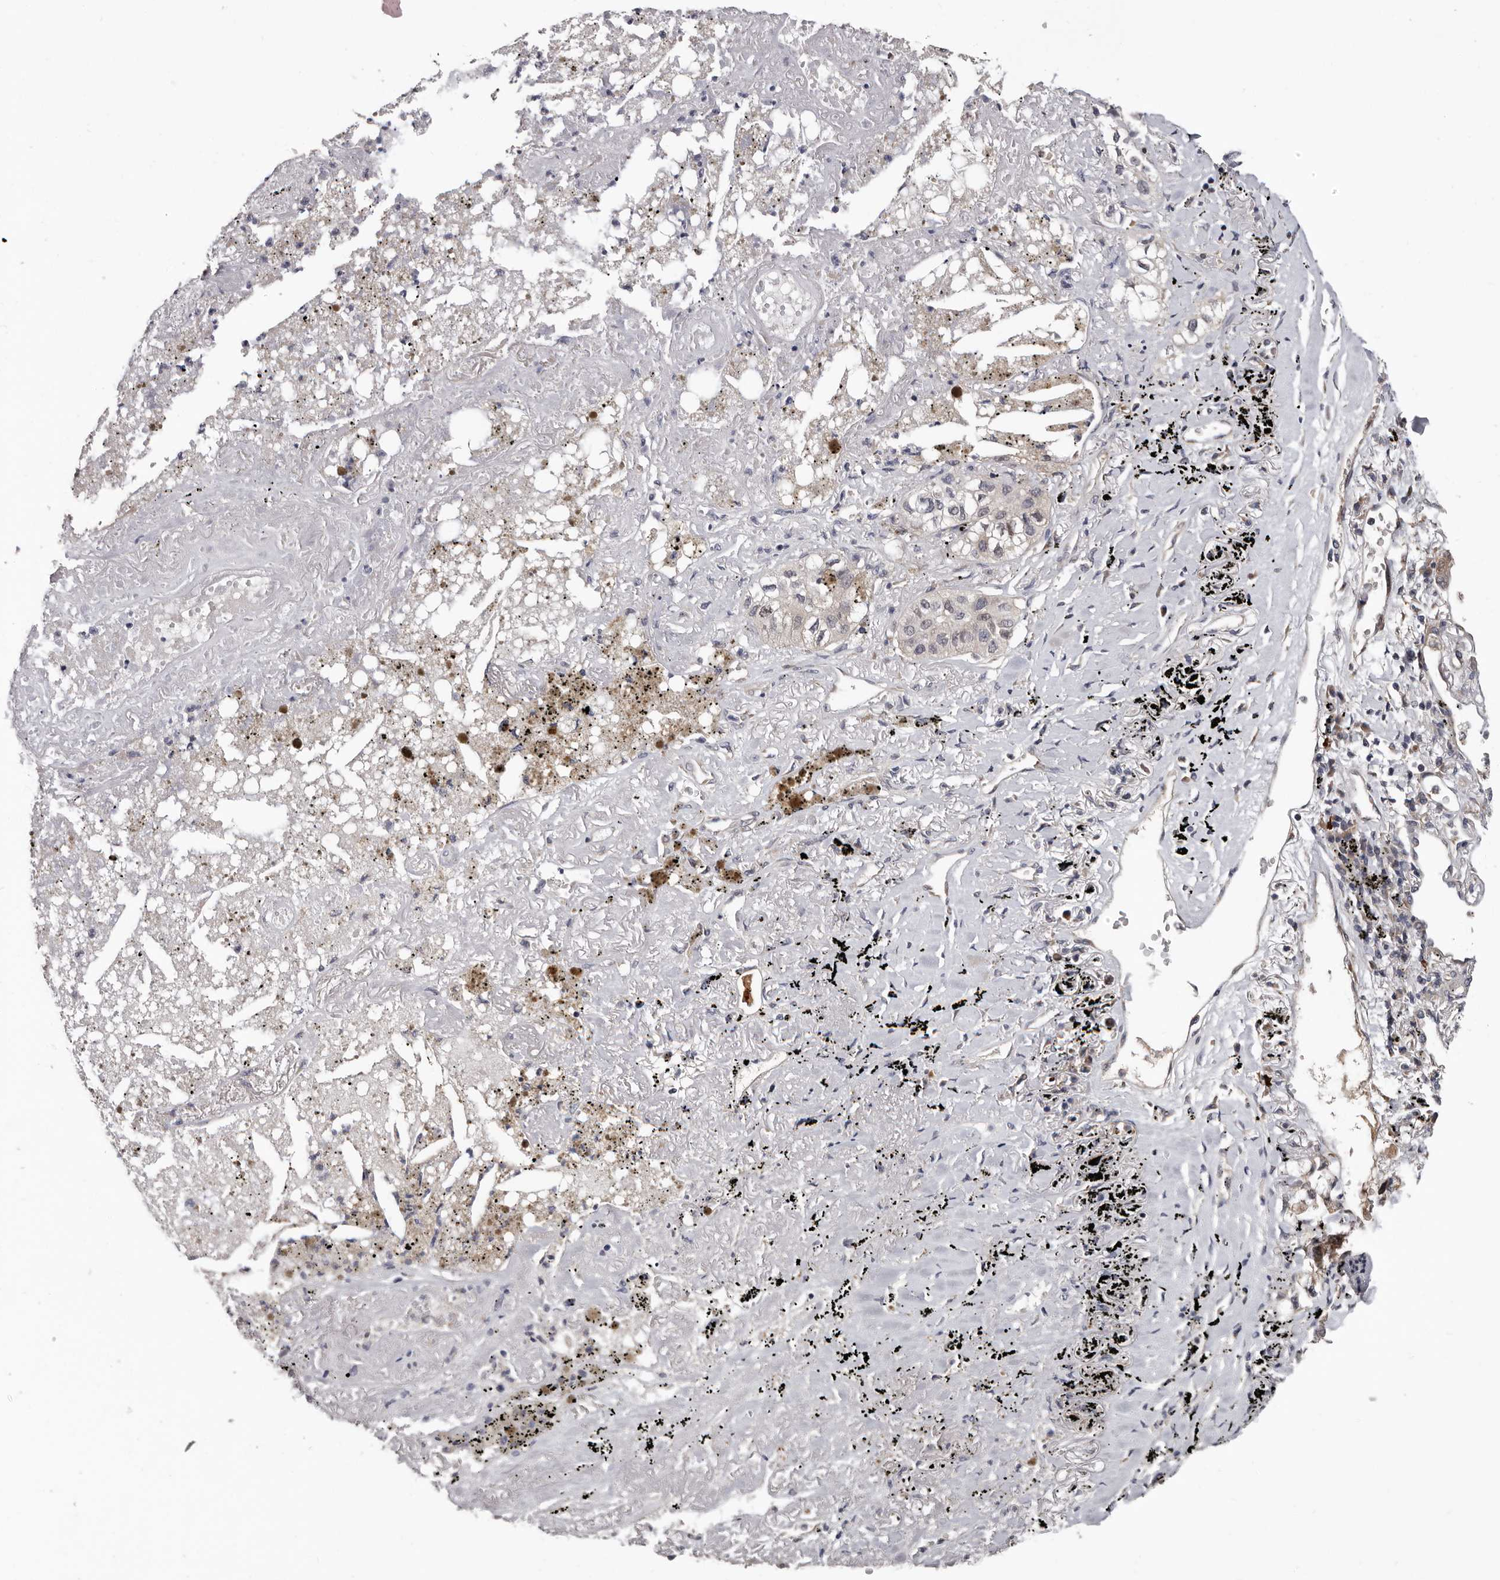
{"staining": {"intensity": "weak", "quantity": "<25%", "location": "cytoplasmic/membranous"}, "tissue": "lung cancer", "cell_type": "Tumor cells", "image_type": "cancer", "snomed": [{"axis": "morphology", "description": "Adenocarcinoma, NOS"}, {"axis": "topography", "description": "Lung"}], "caption": "This is a photomicrograph of immunohistochemistry (IHC) staining of lung cancer, which shows no staining in tumor cells.", "gene": "MED8", "patient": {"sex": "male", "age": 63}}